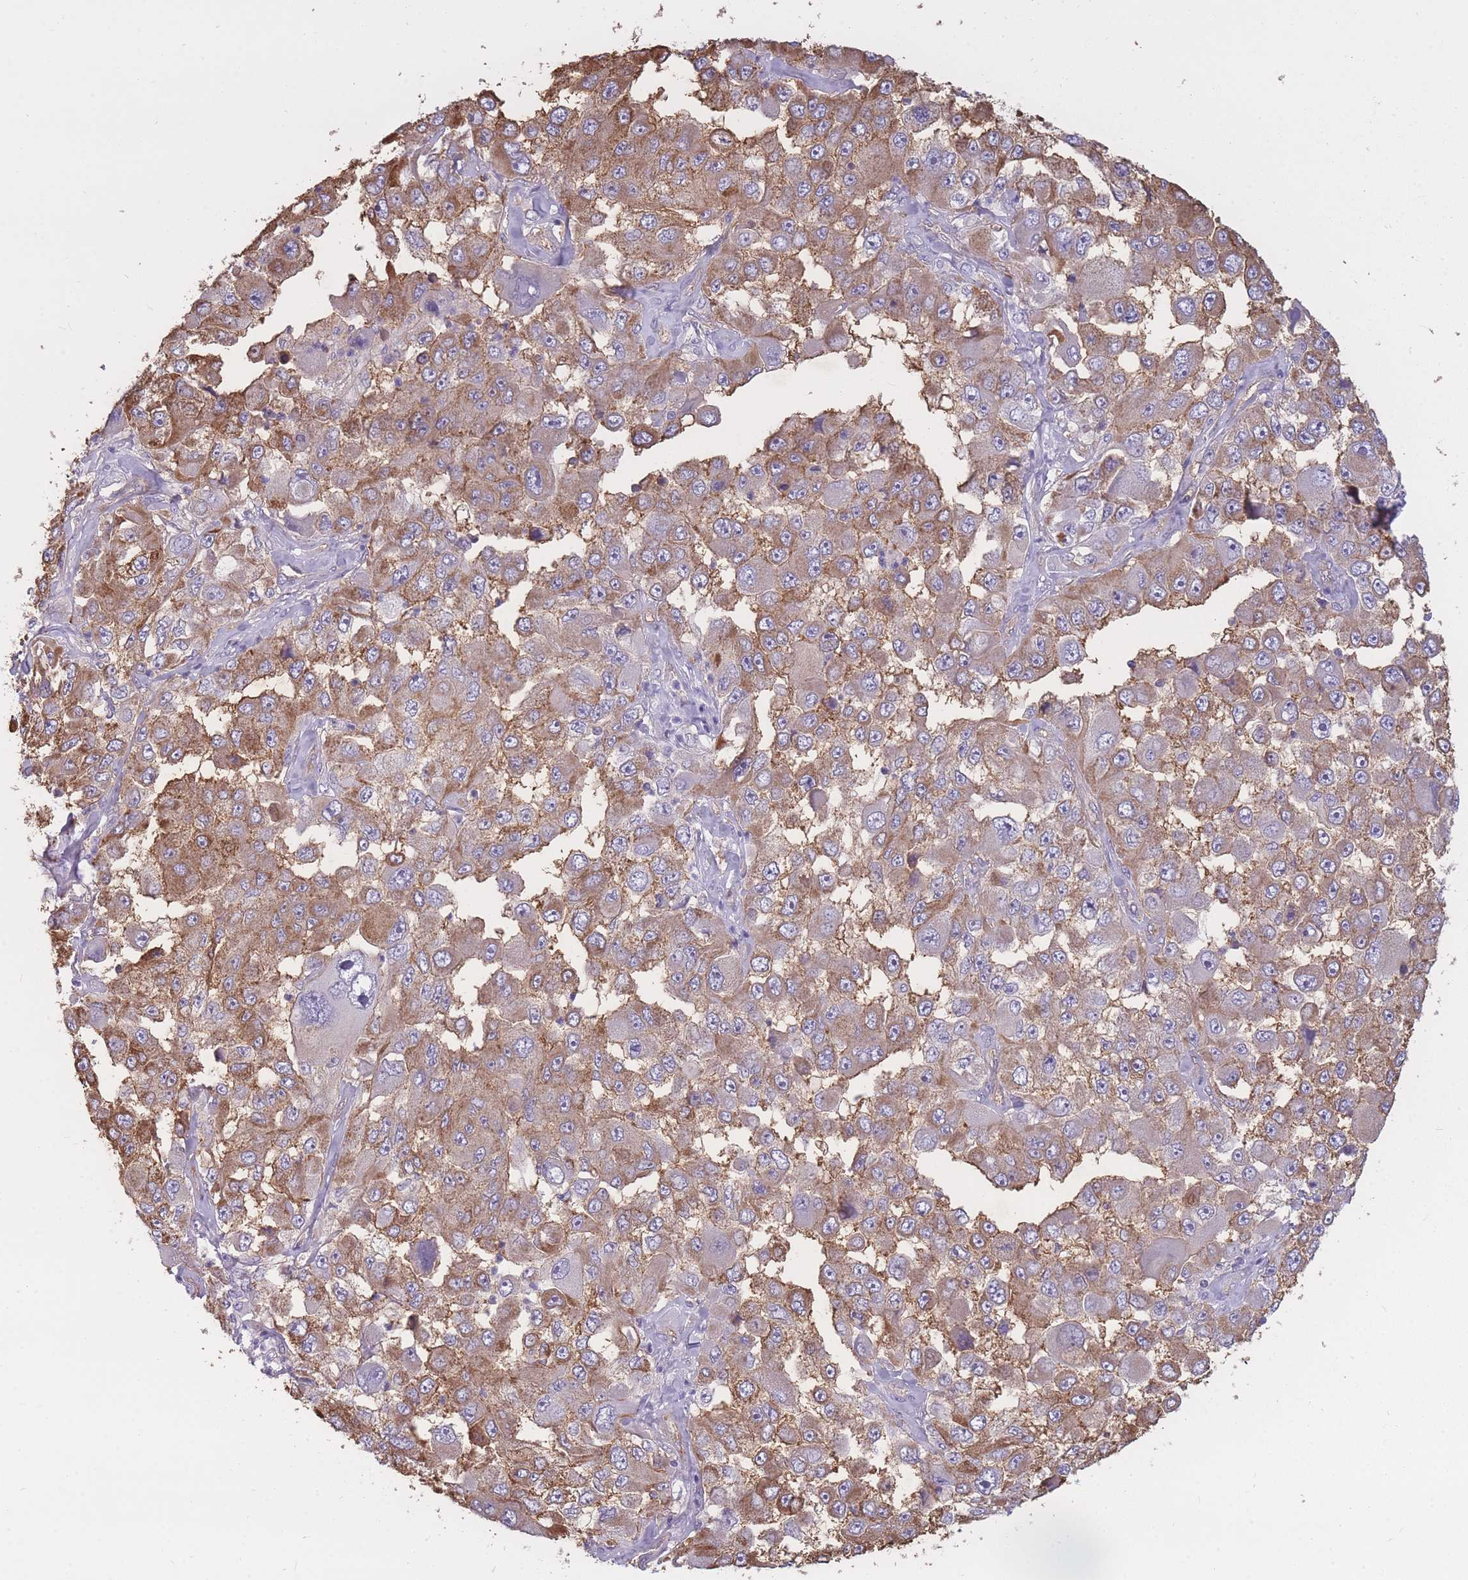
{"staining": {"intensity": "moderate", "quantity": ">75%", "location": "cytoplasmic/membranous"}, "tissue": "melanoma", "cell_type": "Tumor cells", "image_type": "cancer", "snomed": [{"axis": "morphology", "description": "Malignant melanoma, Metastatic site"}, {"axis": "topography", "description": "Lymph node"}], "caption": "The photomicrograph exhibits staining of malignant melanoma (metastatic site), revealing moderate cytoplasmic/membranous protein expression (brown color) within tumor cells.", "gene": "GNA11", "patient": {"sex": "male", "age": 62}}